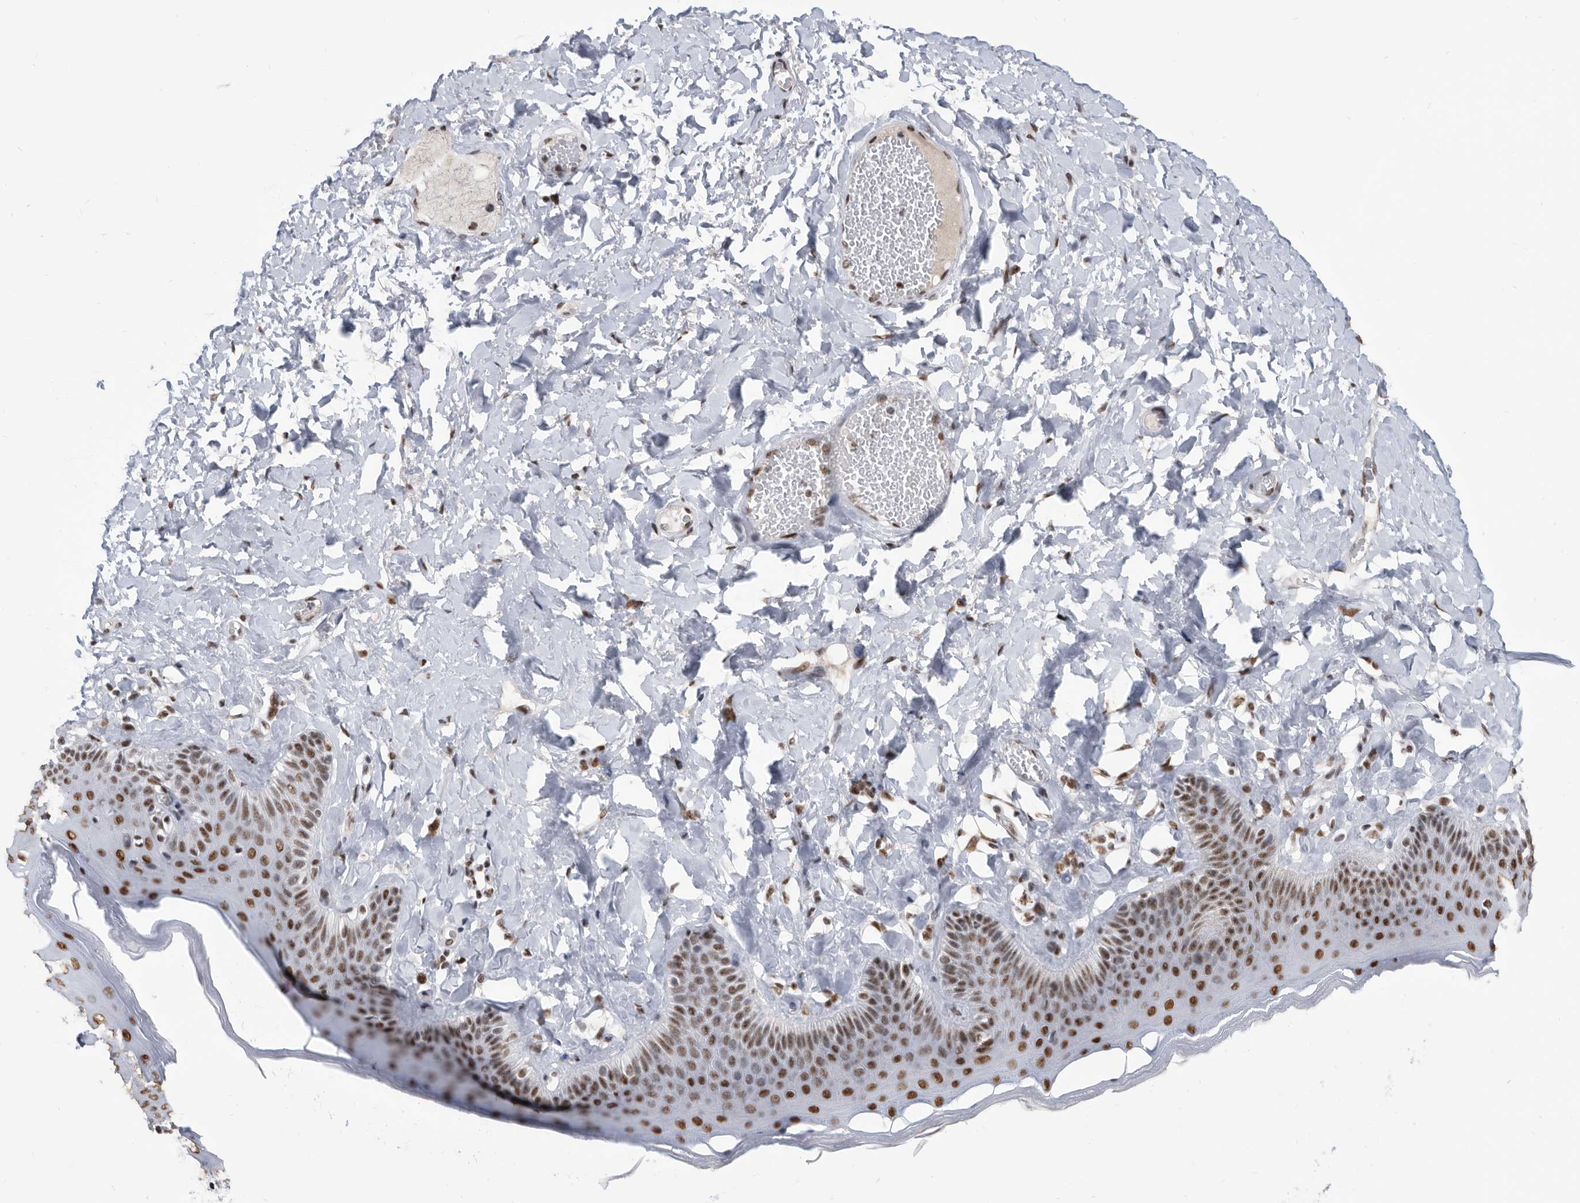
{"staining": {"intensity": "strong", "quantity": ">75%", "location": "nuclear"}, "tissue": "skin", "cell_type": "Epidermal cells", "image_type": "normal", "snomed": [{"axis": "morphology", "description": "Normal tissue, NOS"}, {"axis": "topography", "description": "Anal"}], "caption": "A photomicrograph of skin stained for a protein shows strong nuclear brown staining in epidermal cells.", "gene": "SF3A1", "patient": {"sex": "male", "age": 69}}